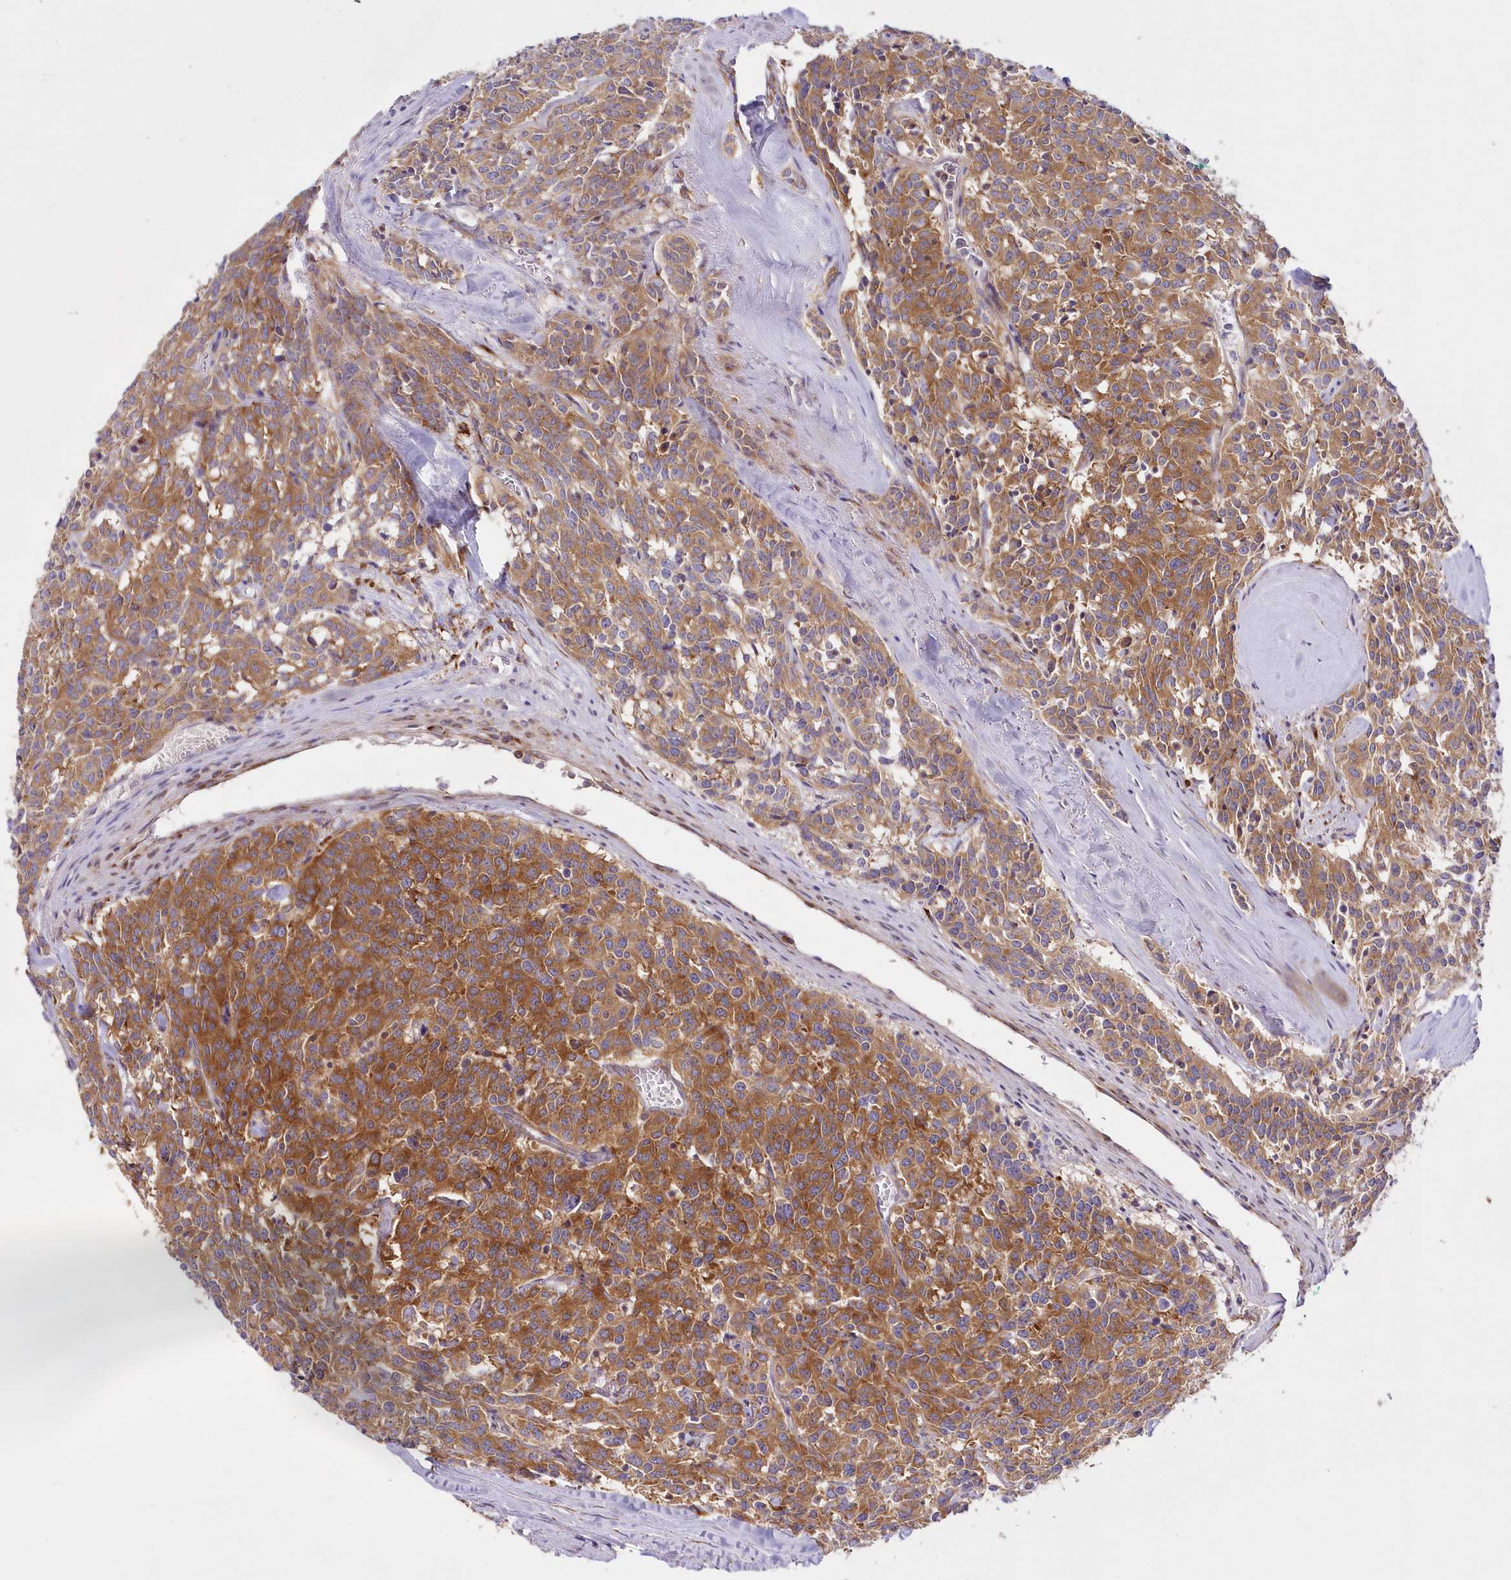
{"staining": {"intensity": "moderate", "quantity": ">75%", "location": "cytoplasmic/membranous"}, "tissue": "carcinoid", "cell_type": "Tumor cells", "image_type": "cancer", "snomed": [{"axis": "morphology", "description": "Carcinoid, malignant, NOS"}, {"axis": "topography", "description": "Lung"}], "caption": "Carcinoid stained for a protein (brown) reveals moderate cytoplasmic/membranous positive staining in approximately >75% of tumor cells.", "gene": "ARFGEF3", "patient": {"sex": "female", "age": 46}}